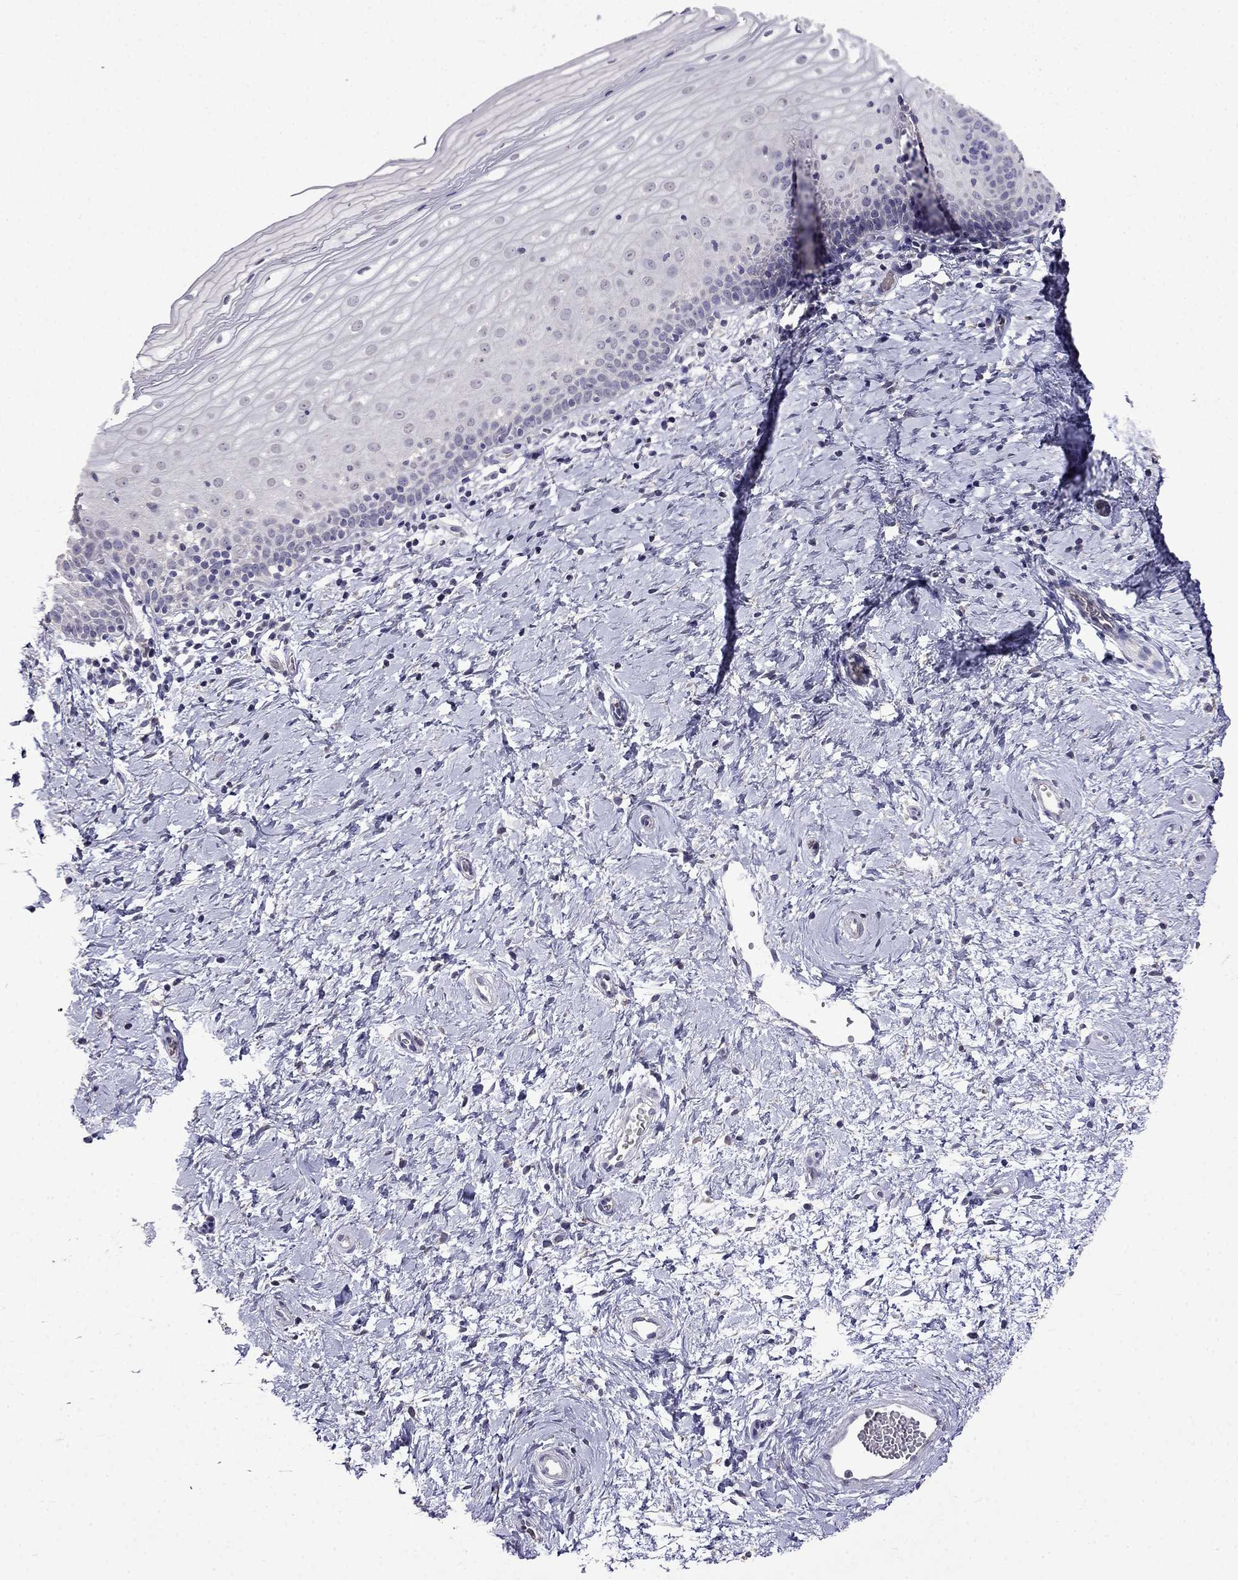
{"staining": {"intensity": "negative", "quantity": "none", "location": "none"}, "tissue": "cervix", "cell_type": "Glandular cells", "image_type": "normal", "snomed": [{"axis": "morphology", "description": "Normal tissue, NOS"}, {"axis": "topography", "description": "Cervix"}], "caption": "IHC histopathology image of benign cervix: cervix stained with DAB (3,3'-diaminobenzidine) demonstrates no significant protein positivity in glandular cells. The staining was performed using DAB (3,3'-diaminobenzidine) to visualize the protein expression in brown, while the nuclei were stained in blue with hematoxylin (Magnification: 20x).", "gene": "AQP9", "patient": {"sex": "female", "age": 37}}